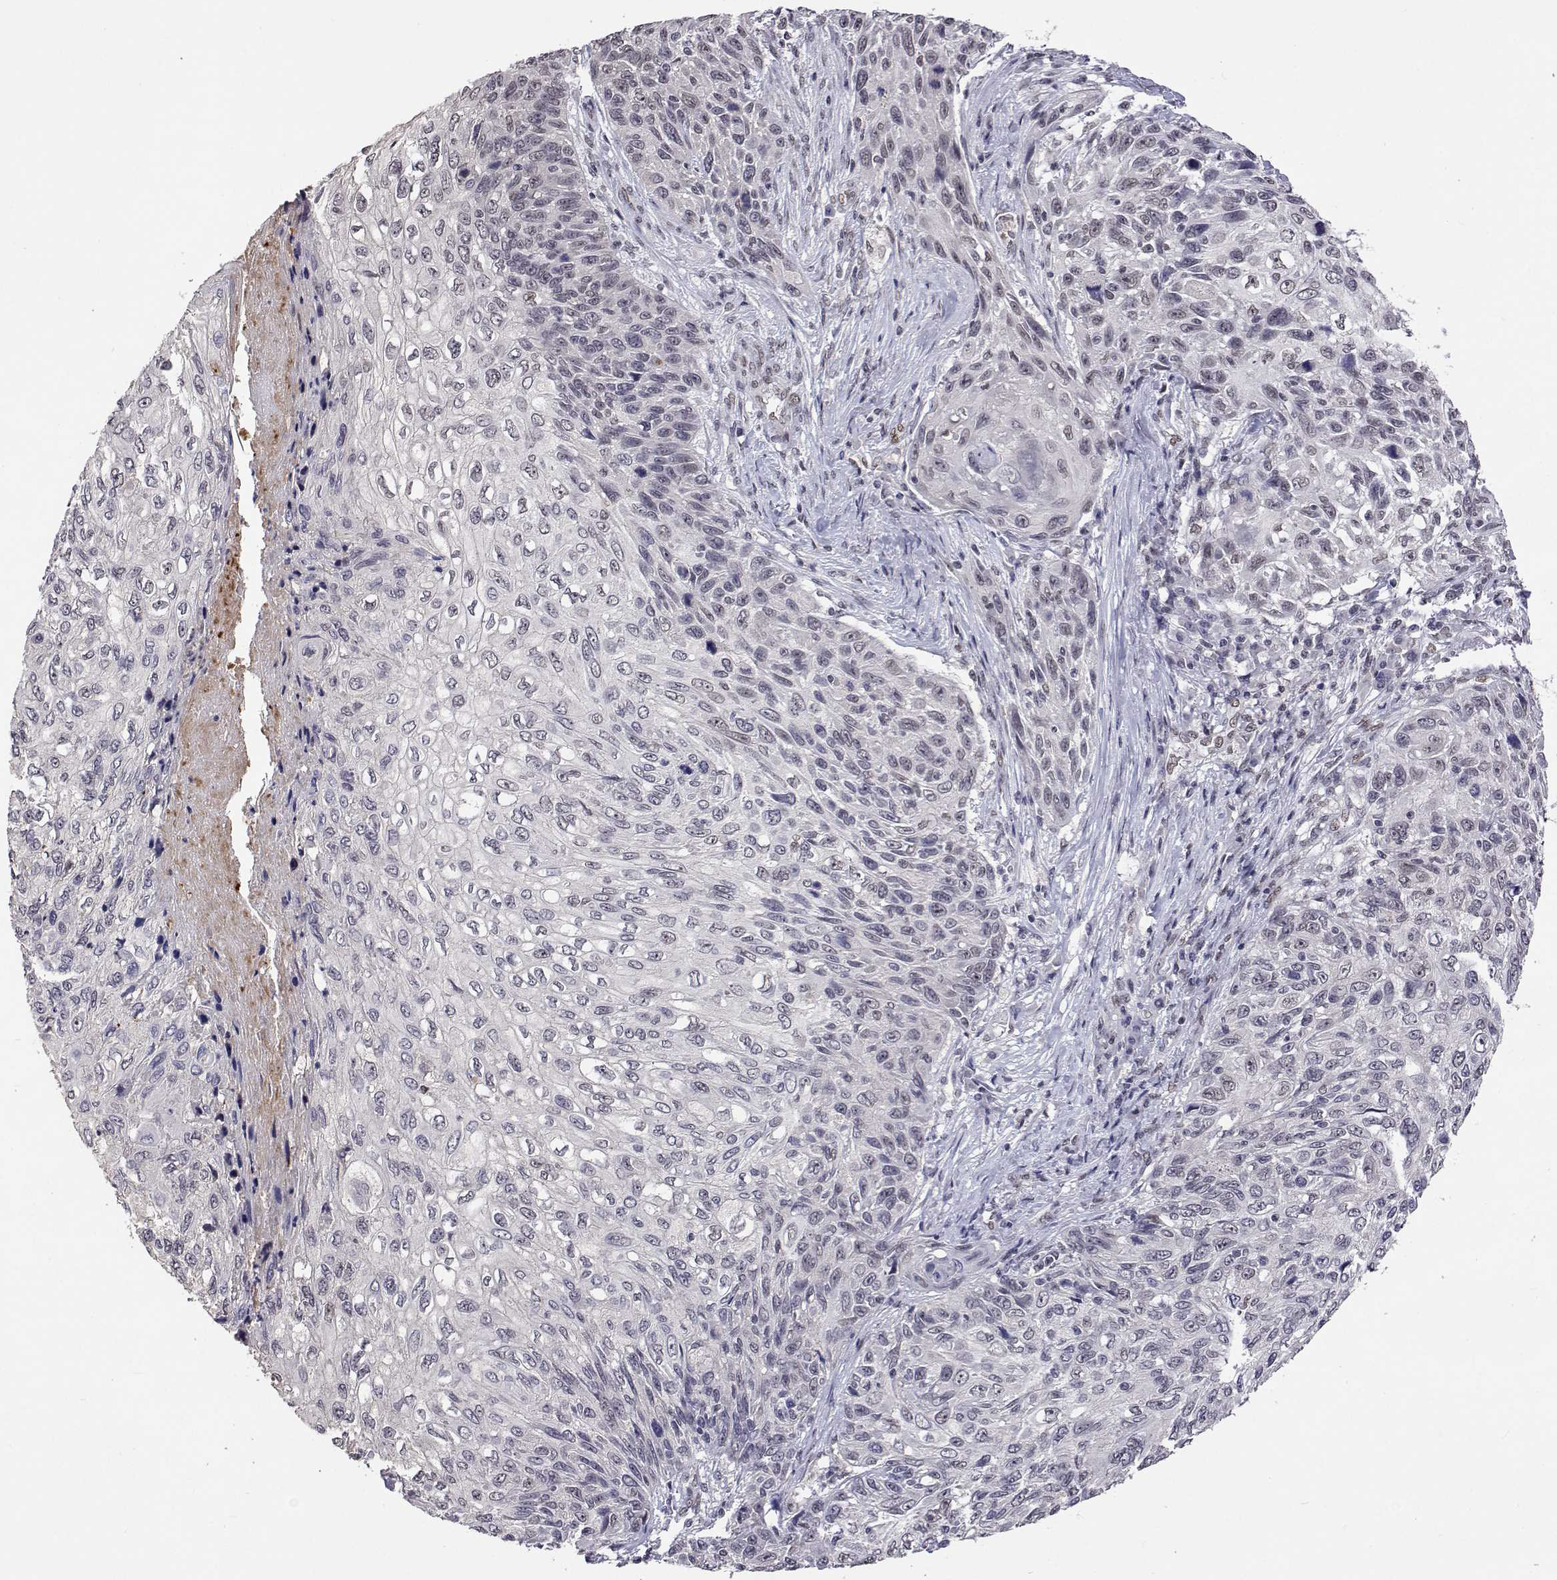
{"staining": {"intensity": "negative", "quantity": "none", "location": "none"}, "tissue": "skin cancer", "cell_type": "Tumor cells", "image_type": "cancer", "snomed": [{"axis": "morphology", "description": "Squamous cell carcinoma, NOS"}, {"axis": "topography", "description": "Skin"}], "caption": "The image reveals no staining of tumor cells in skin cancer (squamous cell carcinoma).", "gene": "HNRNPA0", "patient": {"sex": "male", "age": 92}}